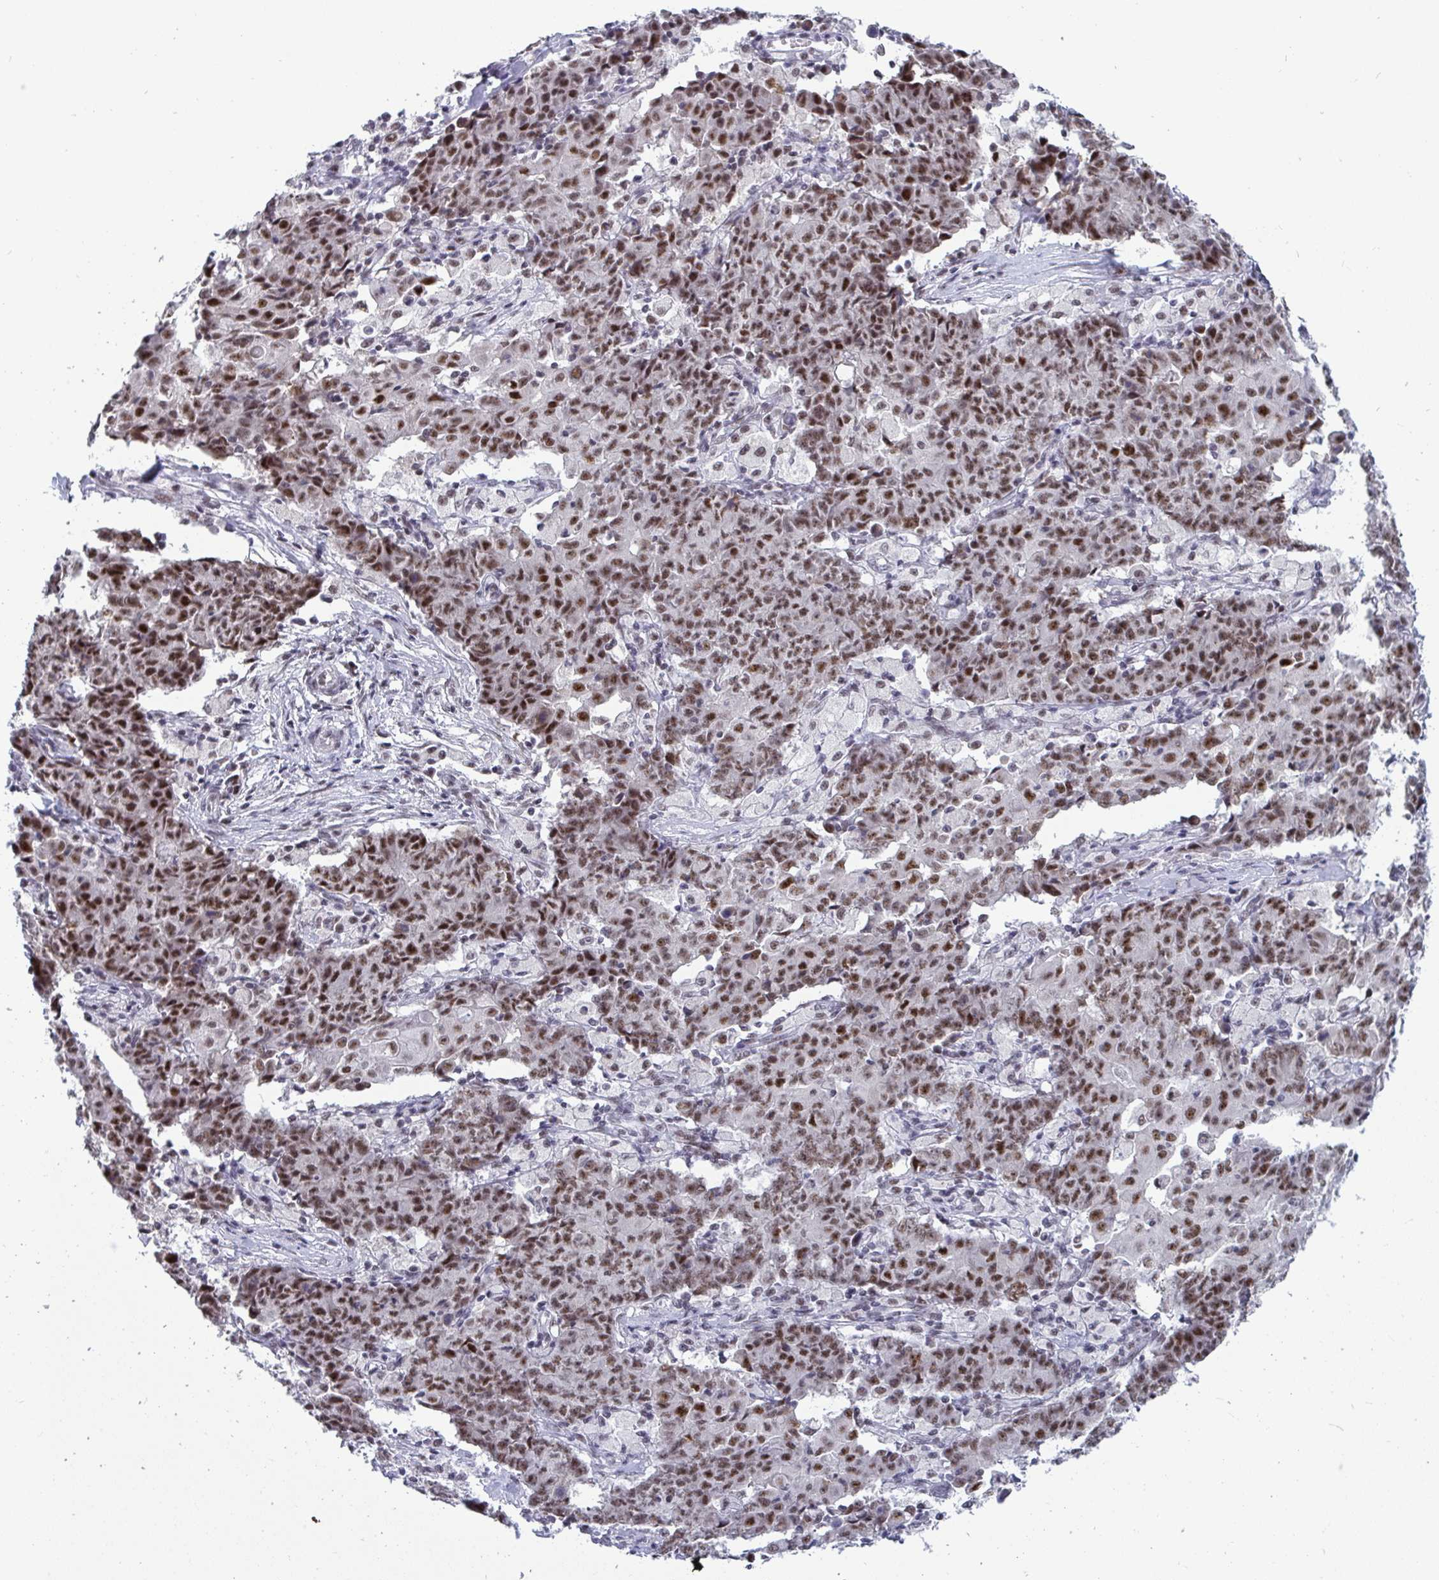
{"staining": {"intensity": "moderate", "quantity": ">75%", "location": "nuclear"}, "tissue": "ovarian cancer", "cell_type": "Tumor cells", "image_type": "cancer", "snomed": [{"axis": "morphology", "description": "Carcinoma, endometroid"}, {"axis": "topography", "description": "Ovary"}], "caption": "A brown stain highlights moderate nuclear positivity of a protein in human ovarian endometroid carcinoma tumor cells.", "gene": "WBP11", "patient": {"sex": "female", "age": 42}}